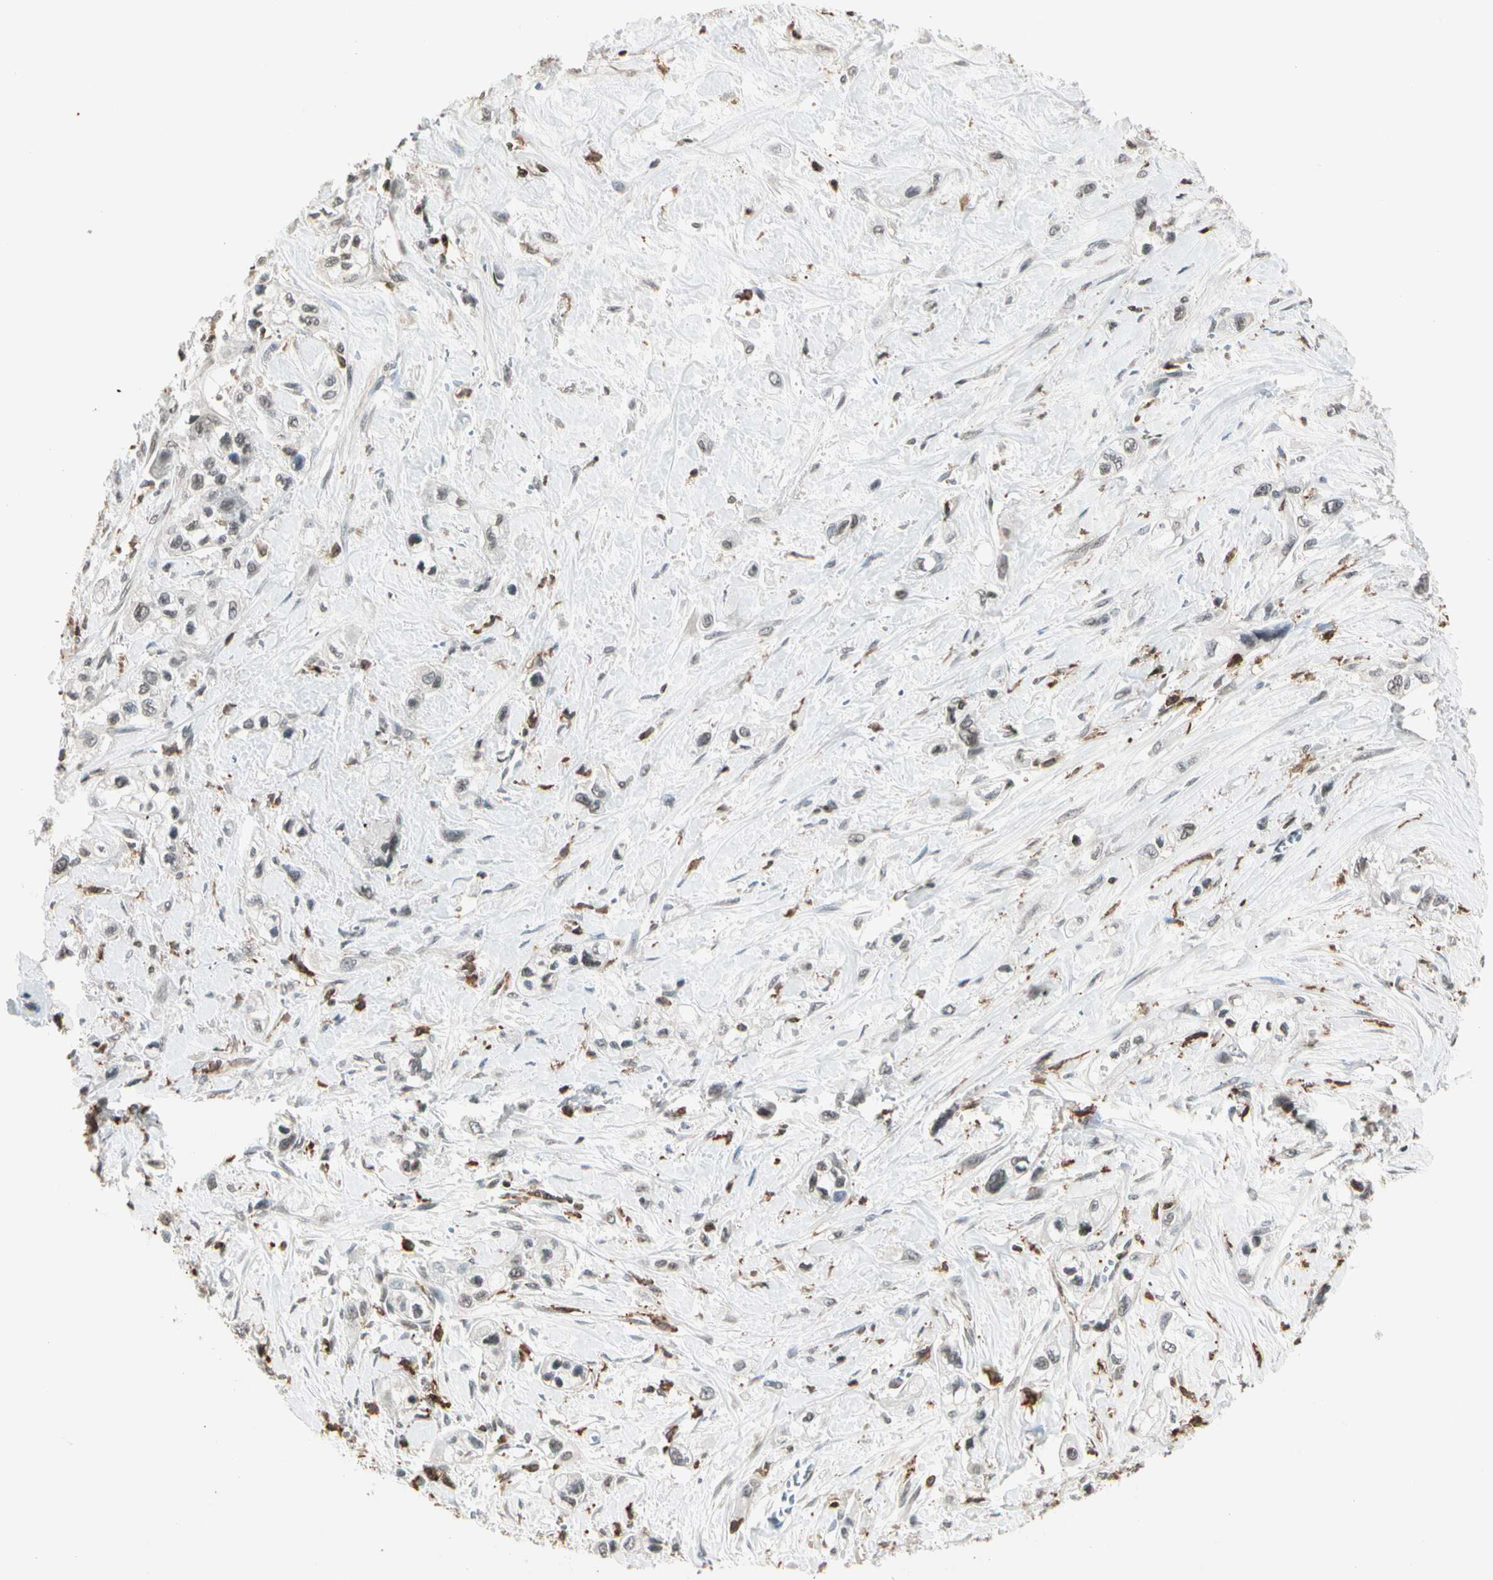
{"staining": {"intensity": "weak", "quantity": "25%-75%", "location": "nuclear"}, "tissue": "pancreatic cancer", "cell_type": "Tumor cells", "image_type": "cancer", "snomed": [{"axis": "morphology", "description": "Adenocarcinoma, NOS"}, {"axis": "topography", "description": "Pancreas"}], "caption": "Pancreatic adenocarcinoma stained with a protein marker demonstrates weak staining in tumor cells.", "gene": "FER", "patient": {"sex": "male", "age": 74}}